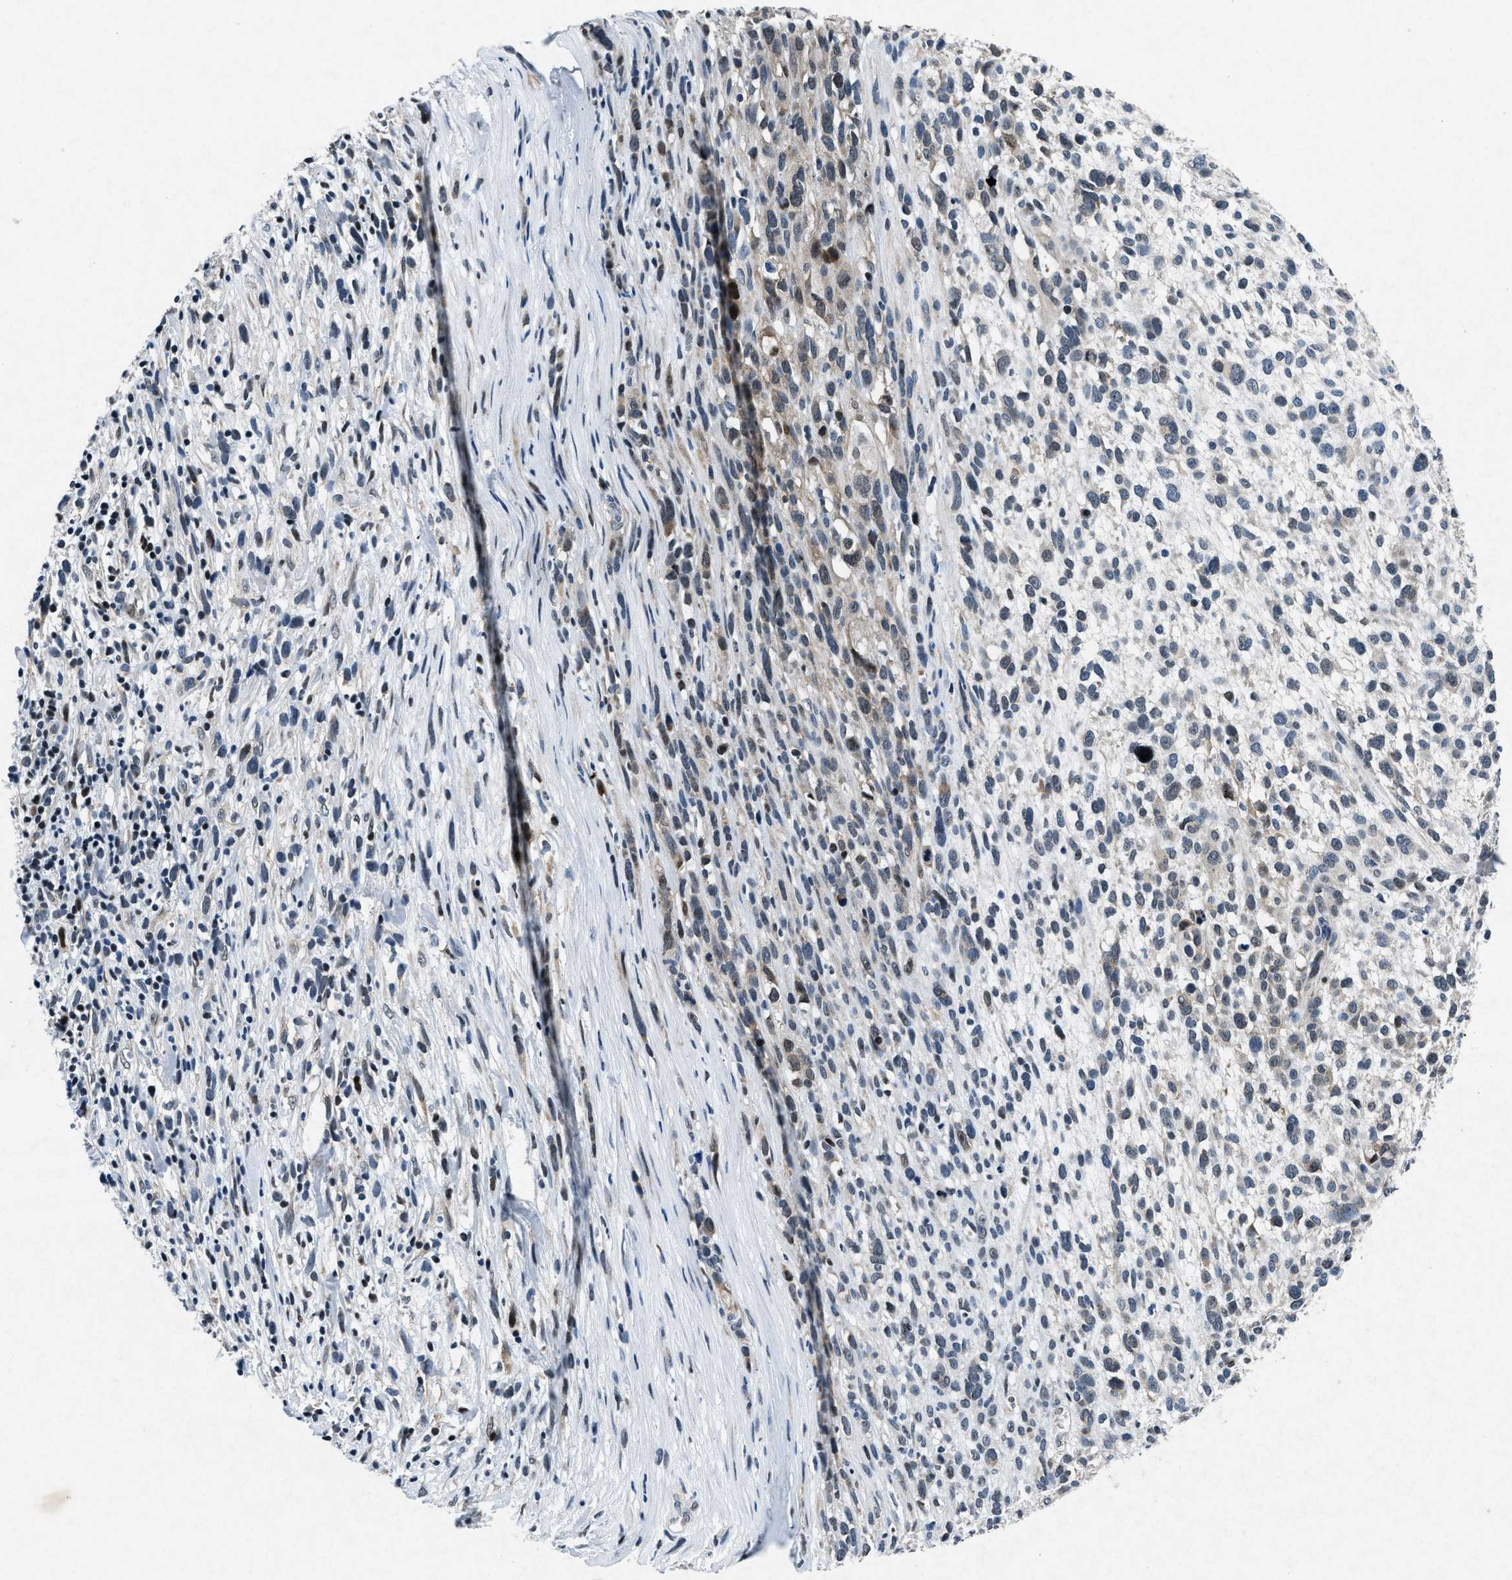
{"staining": {"intensity": "negative", "quantity": "none", "location": "none"}, "tissue": "melanoma", "cell_type": "Tumor cells", "image_type": "cancer", "snomed": [{"axis": "morphology", "description": "Malignant melanoma, NOS"}, {"axis": "topography", "description": "Skin"}], "caption": "Human melanoma stained for a protein using IHC displays no positivity in tumor cells.", "gene": "PHLDA1", "patient": {"sex": "female", "age": 55}}